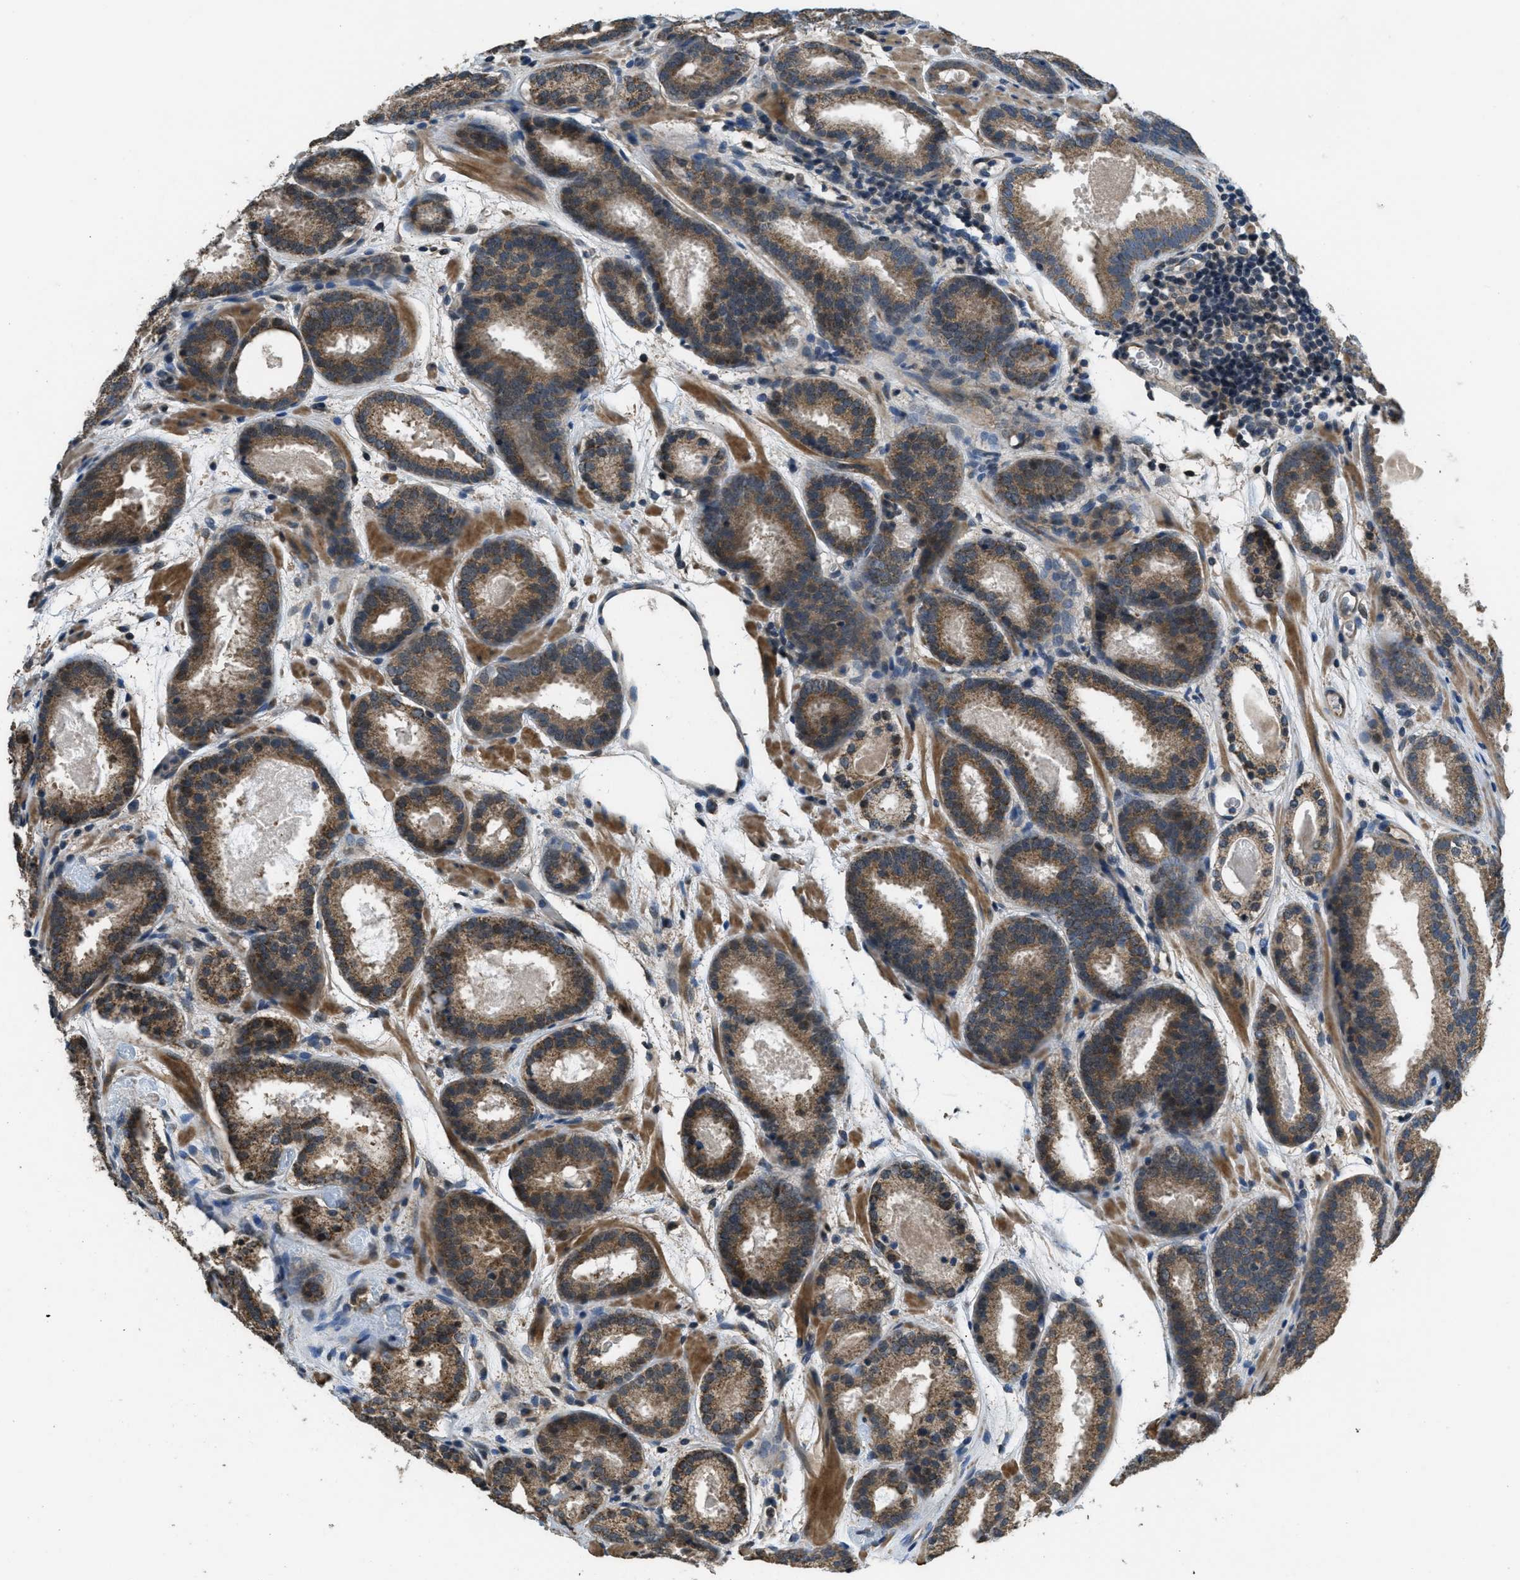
{"staining": {"intensity": "moderate", "quantity": ">75%", "location": "cytoplasmic/membranous"}, "tissue": "prostate cancer", "cell_type": "Tumor cells", "image_type": "cancer", "snomed": [{"axis": "morphology", "description": "Adenocarcinoma, Low grade"}, {"axis": "topography", "description": "Prostate"}], "caption": "Protein expression analysis of low-grade adenocarcinoma (prostate) exhibits moderate cytoplasmic/membranous staining in approximately >75% of tumor cells.", "gene": "NAT1", "patient": {"sex": "male", "age": 69}}